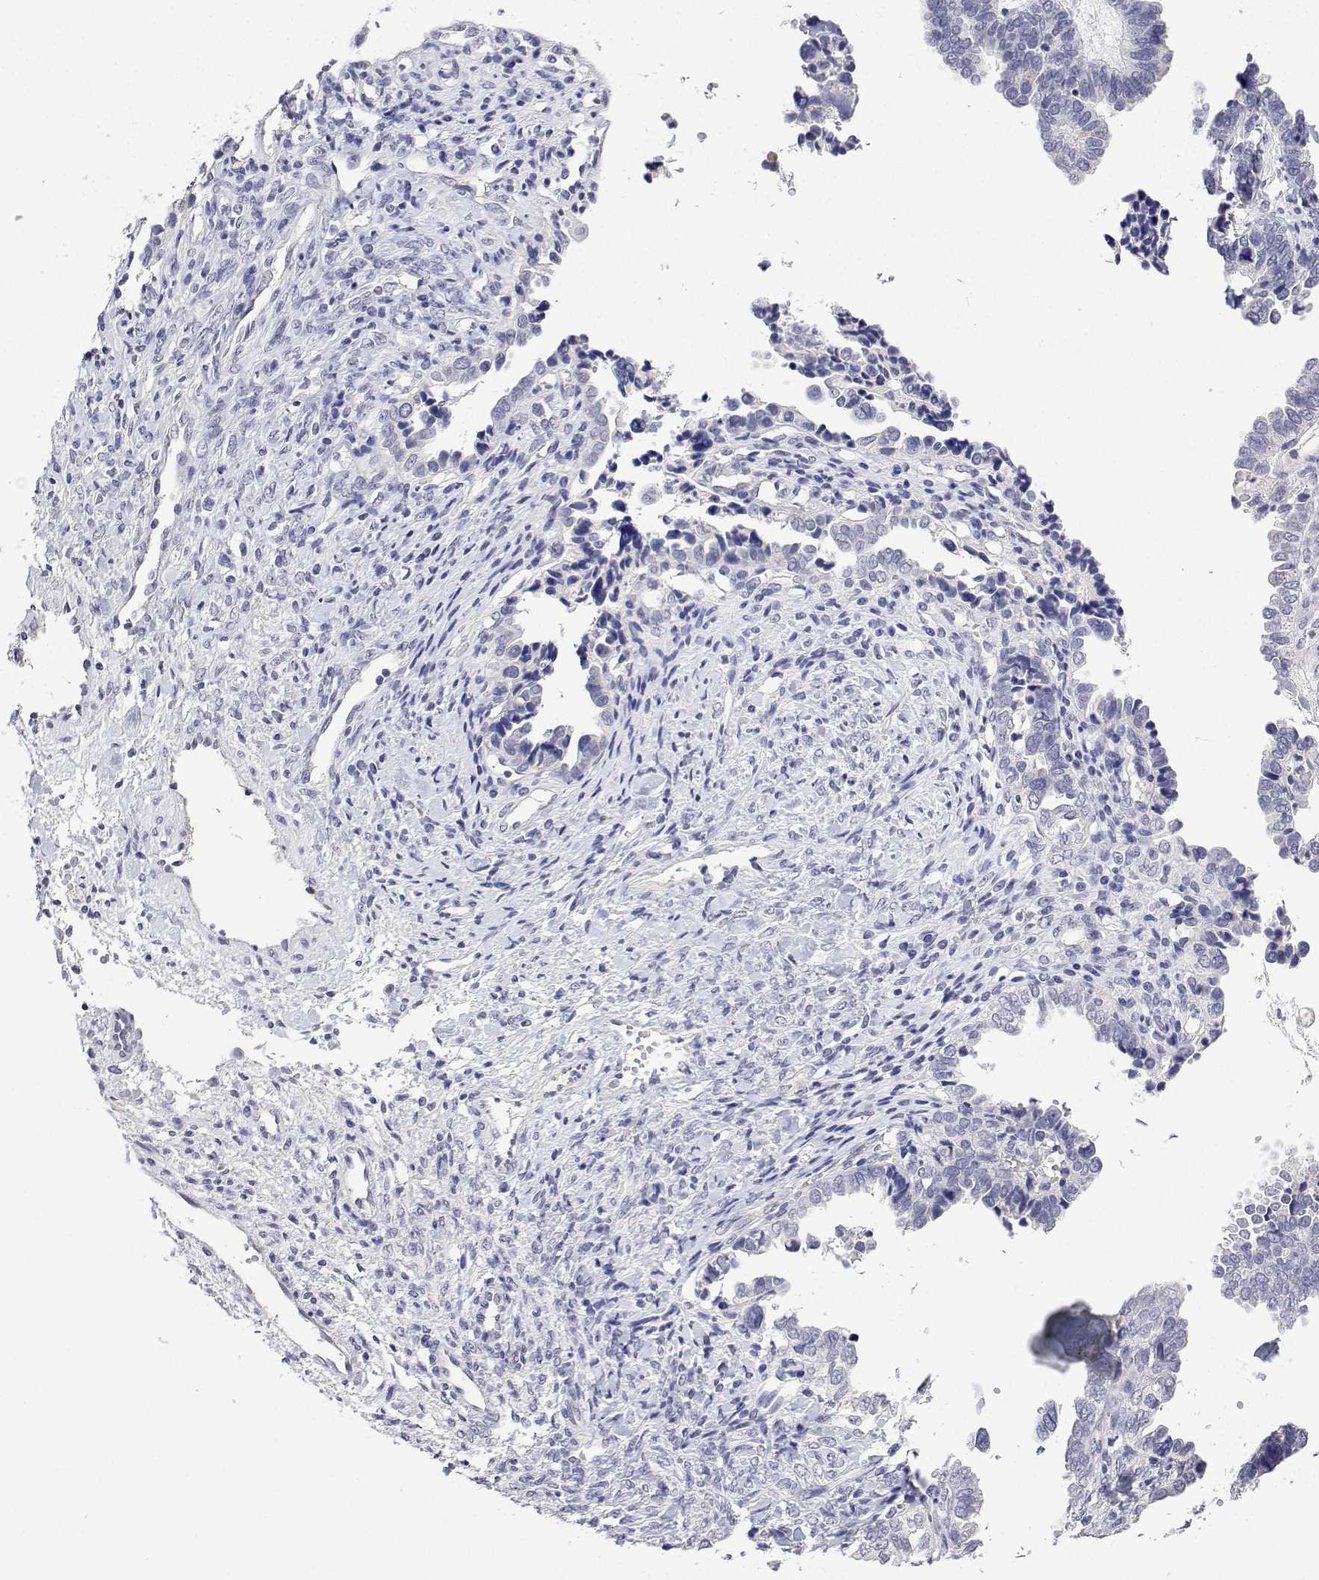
{"staining": {"intensity": "negative", "quantity": "none", "location": "none"}, "tissue": "ovarian cancer", "cell_type": "Tumor cells", "image_type": "cancer", "snomed": [{"axis": "morphology", "description": "Cystadenocarcinoma, serous, NOS"}, {"axis": "topography", "description": "Ovary"}], "caption": "Immunohistochemical staining of human serous cystadenocarcinoma (ovarian) exhibits no significant positivity in tumor cells.", "gene": "PLCB1", "patient": {"sex": "female", "age": 51}}